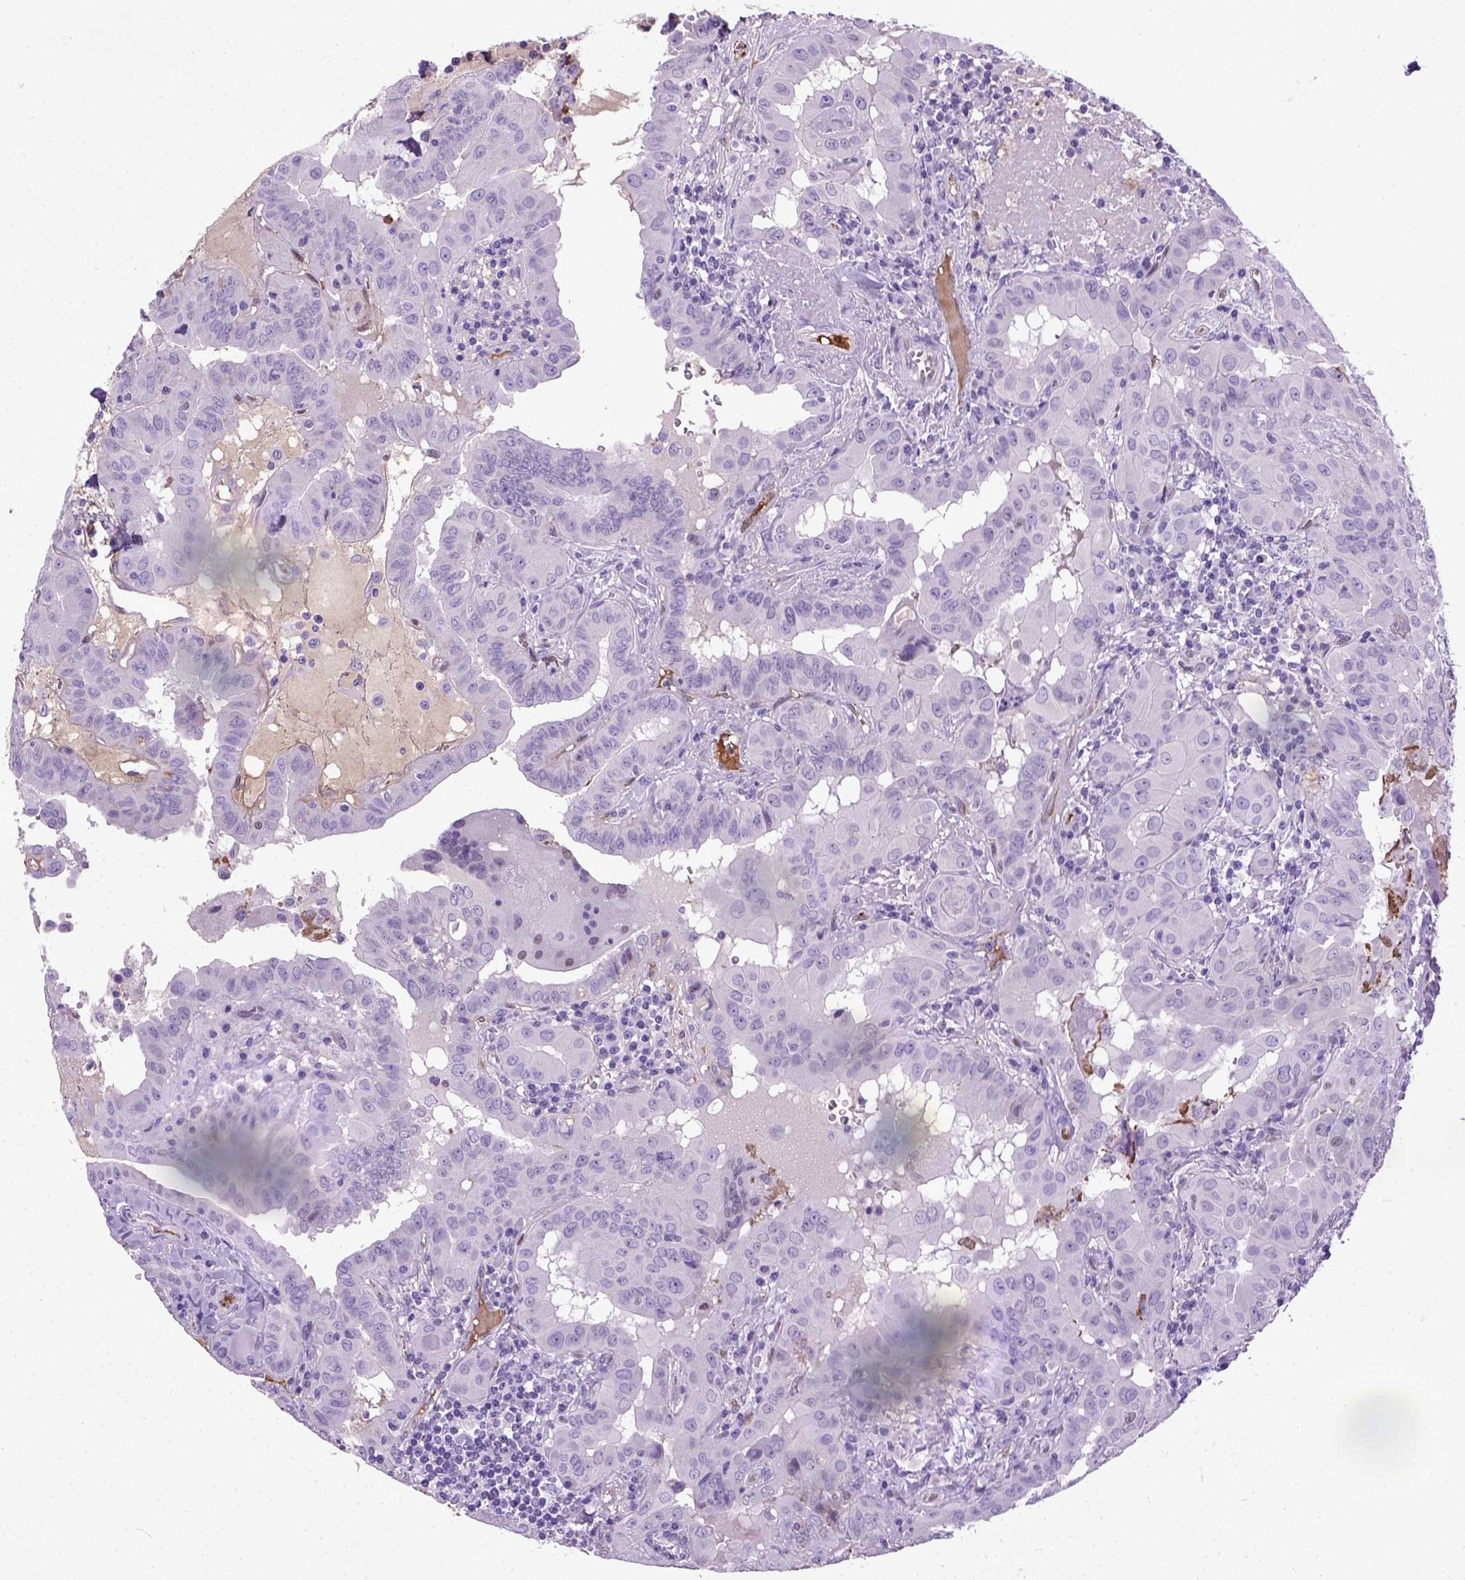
{"staining": {"intensity": "negative", "quantity": "none", "location": "none"}, "tissue": "thyroid cancer", "cell_type": "Tumor cells", "image_type": "cancer", "snomed": [{"axis": "morphology", "description": "Papillary adenocarcinoma, NOS"}, {"axis": "topography", "description": "Thyroid gland"}], "caption": "Histopathology image shows no protein staining in tumor cells of thyroid cancer (papillary adenocarcinoma) tissue.", "gene": "ADAMTS8", "patient": {"sex": "female", "age": 37}}